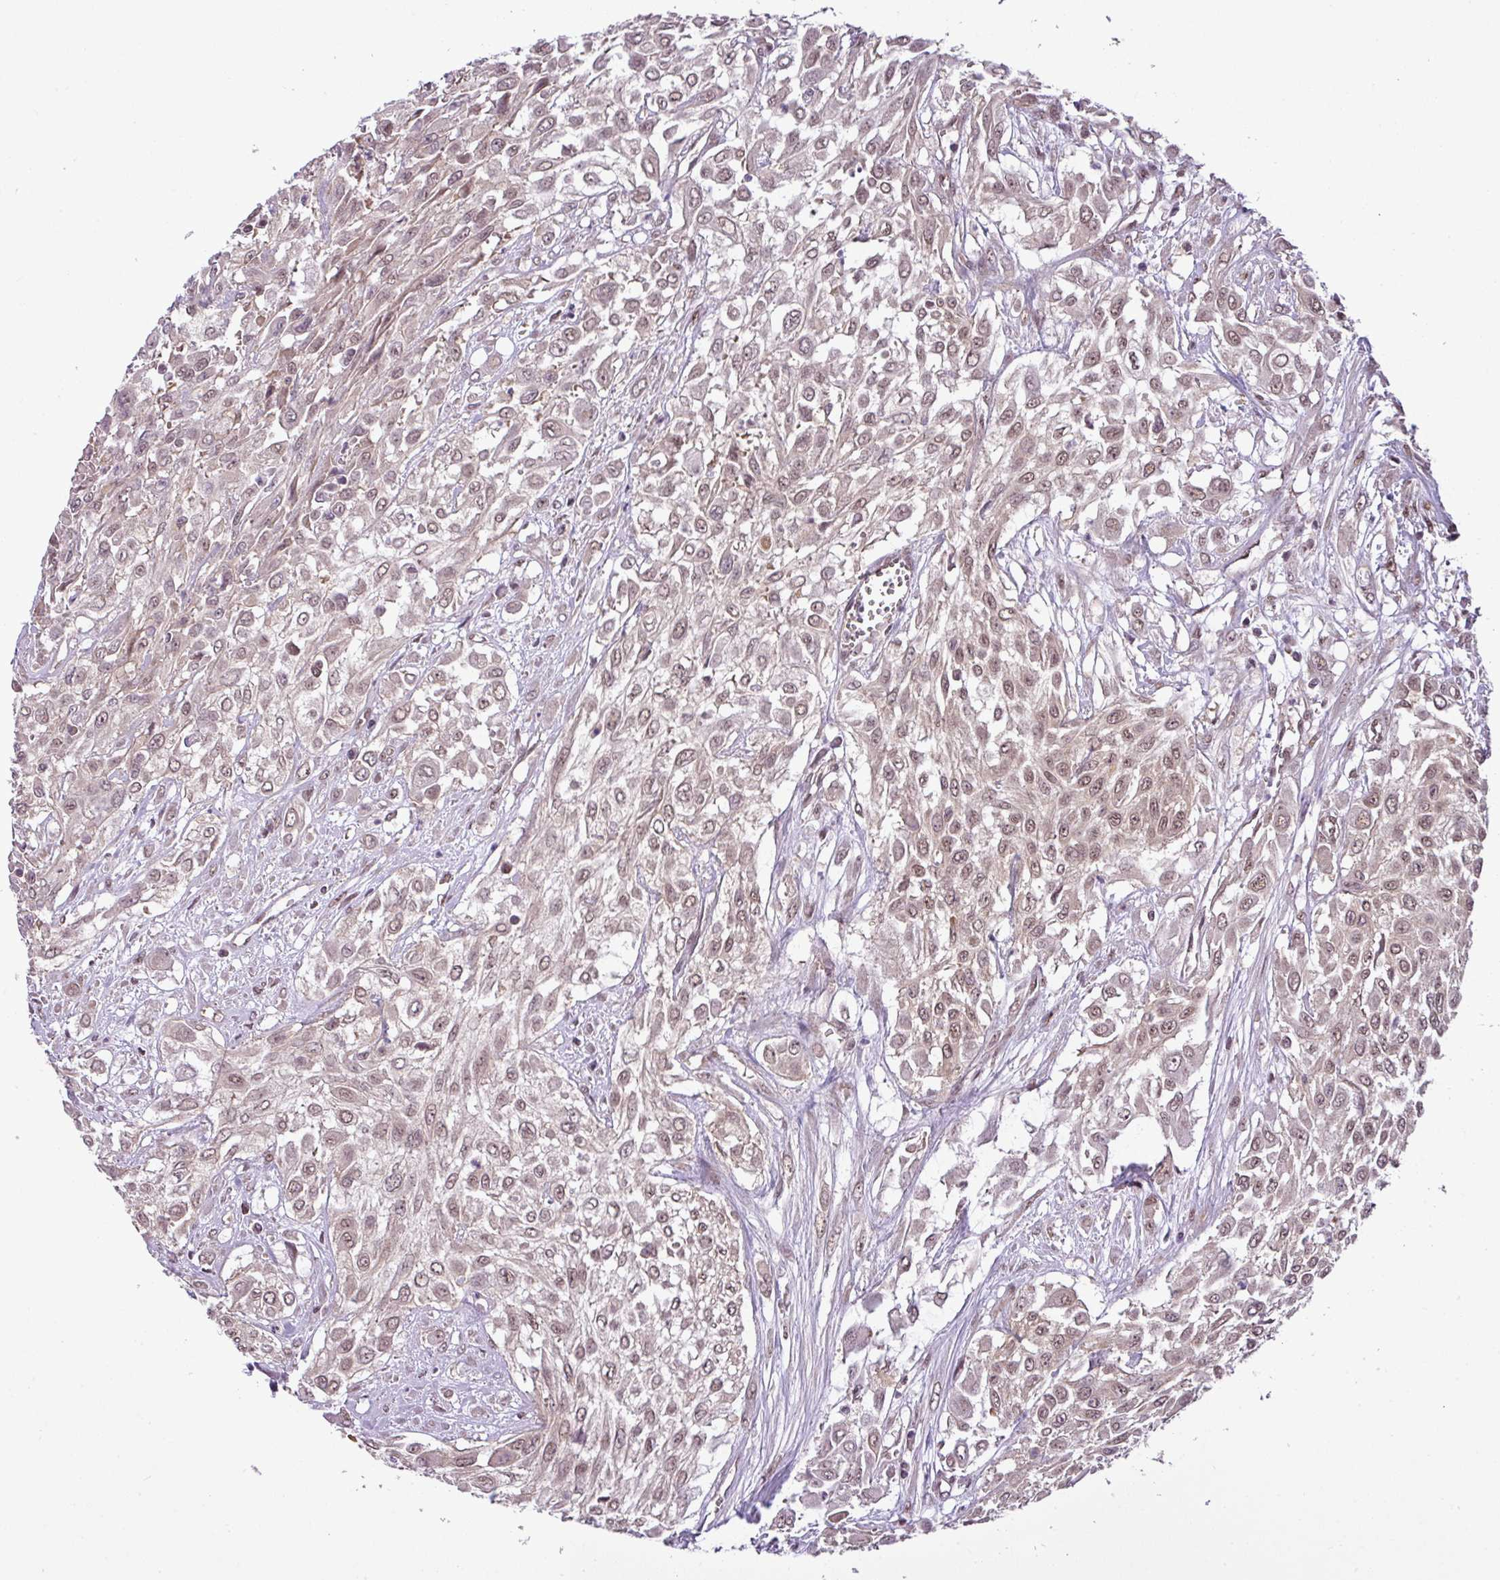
{"staining": {"intensity": "weak", "quantity": ">75%", "location": "cytoplasmic/membranous,nuclear"}, "tissue": "urothelial cancer", "cell_type": "Tumor cells", "image_type": "cancer", "snomed": [{"axis": "morphology", "description": "Urothelial carcinoma, High grade"}, {"axis": "topography", "description": "Urinary bladder"}], "caption": "Immunohistochemical staining of human high-grade urothelial carcinoma demonstrates low levels of weak cytoplasmic/membranous and nuclear staining in approximately >75% of tumor cells.", "gene": "MFHAS1", "patient": {"sex": "male", "age": 57}}